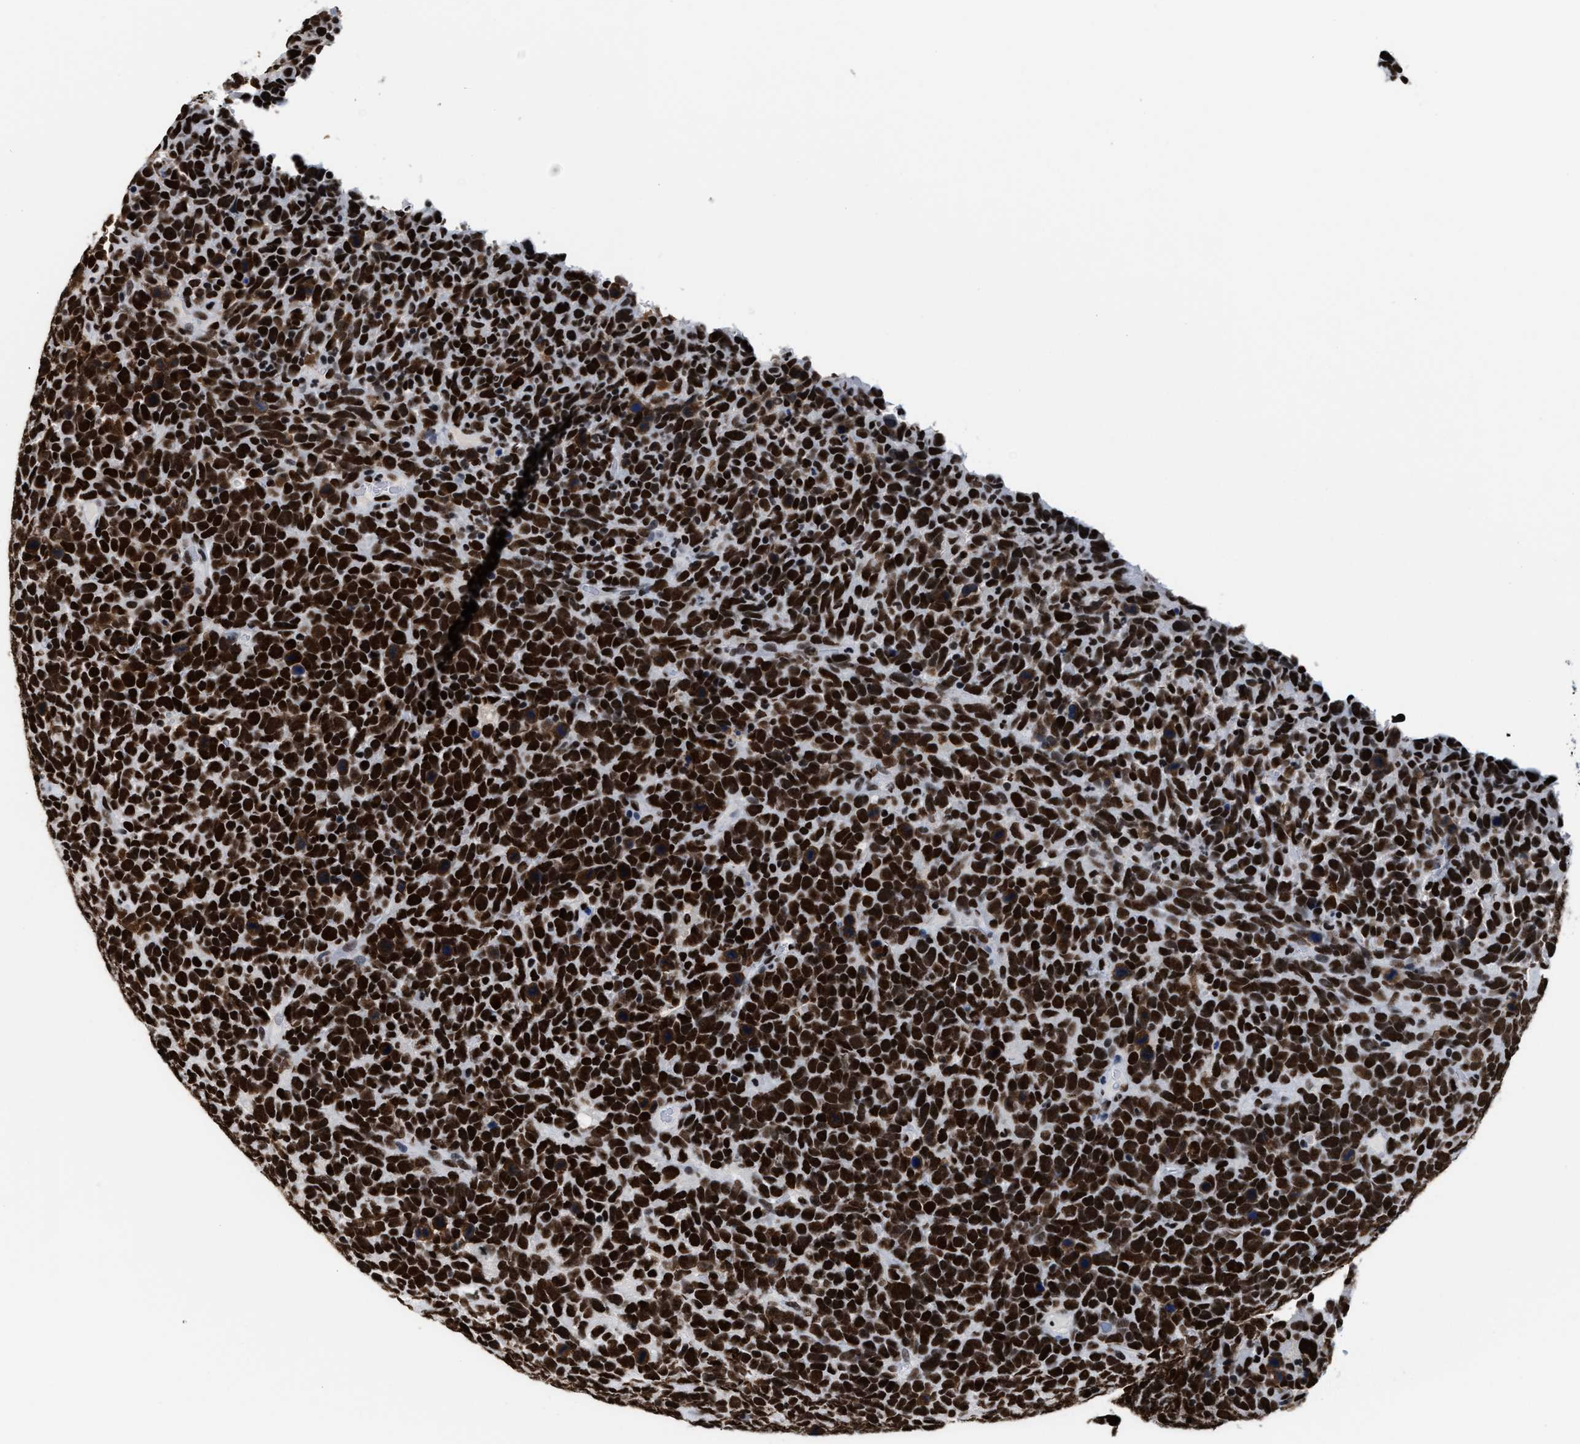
{"staining": {"intensity": "strong", "quantity": ">75%", "location": "nuclear"}, "tissue": "urothelial cancer", "cell_type": "Tumor cells", "image_type": "cancer", "snomed": [{"axis": "morphology", "description": "Urothelial carcinoma, High grade"}, {"axis": "topography", "description": "Urinary bladder"}], "caption": "Immunohistochemistry (DAB) staining of human high-grade urothelial carcinoma demonstrates strong nuclear protein positivity in about >75% of tumor cells.", "gene": "SMARCC2", "patient": {"sex": "female", "age": 82}}